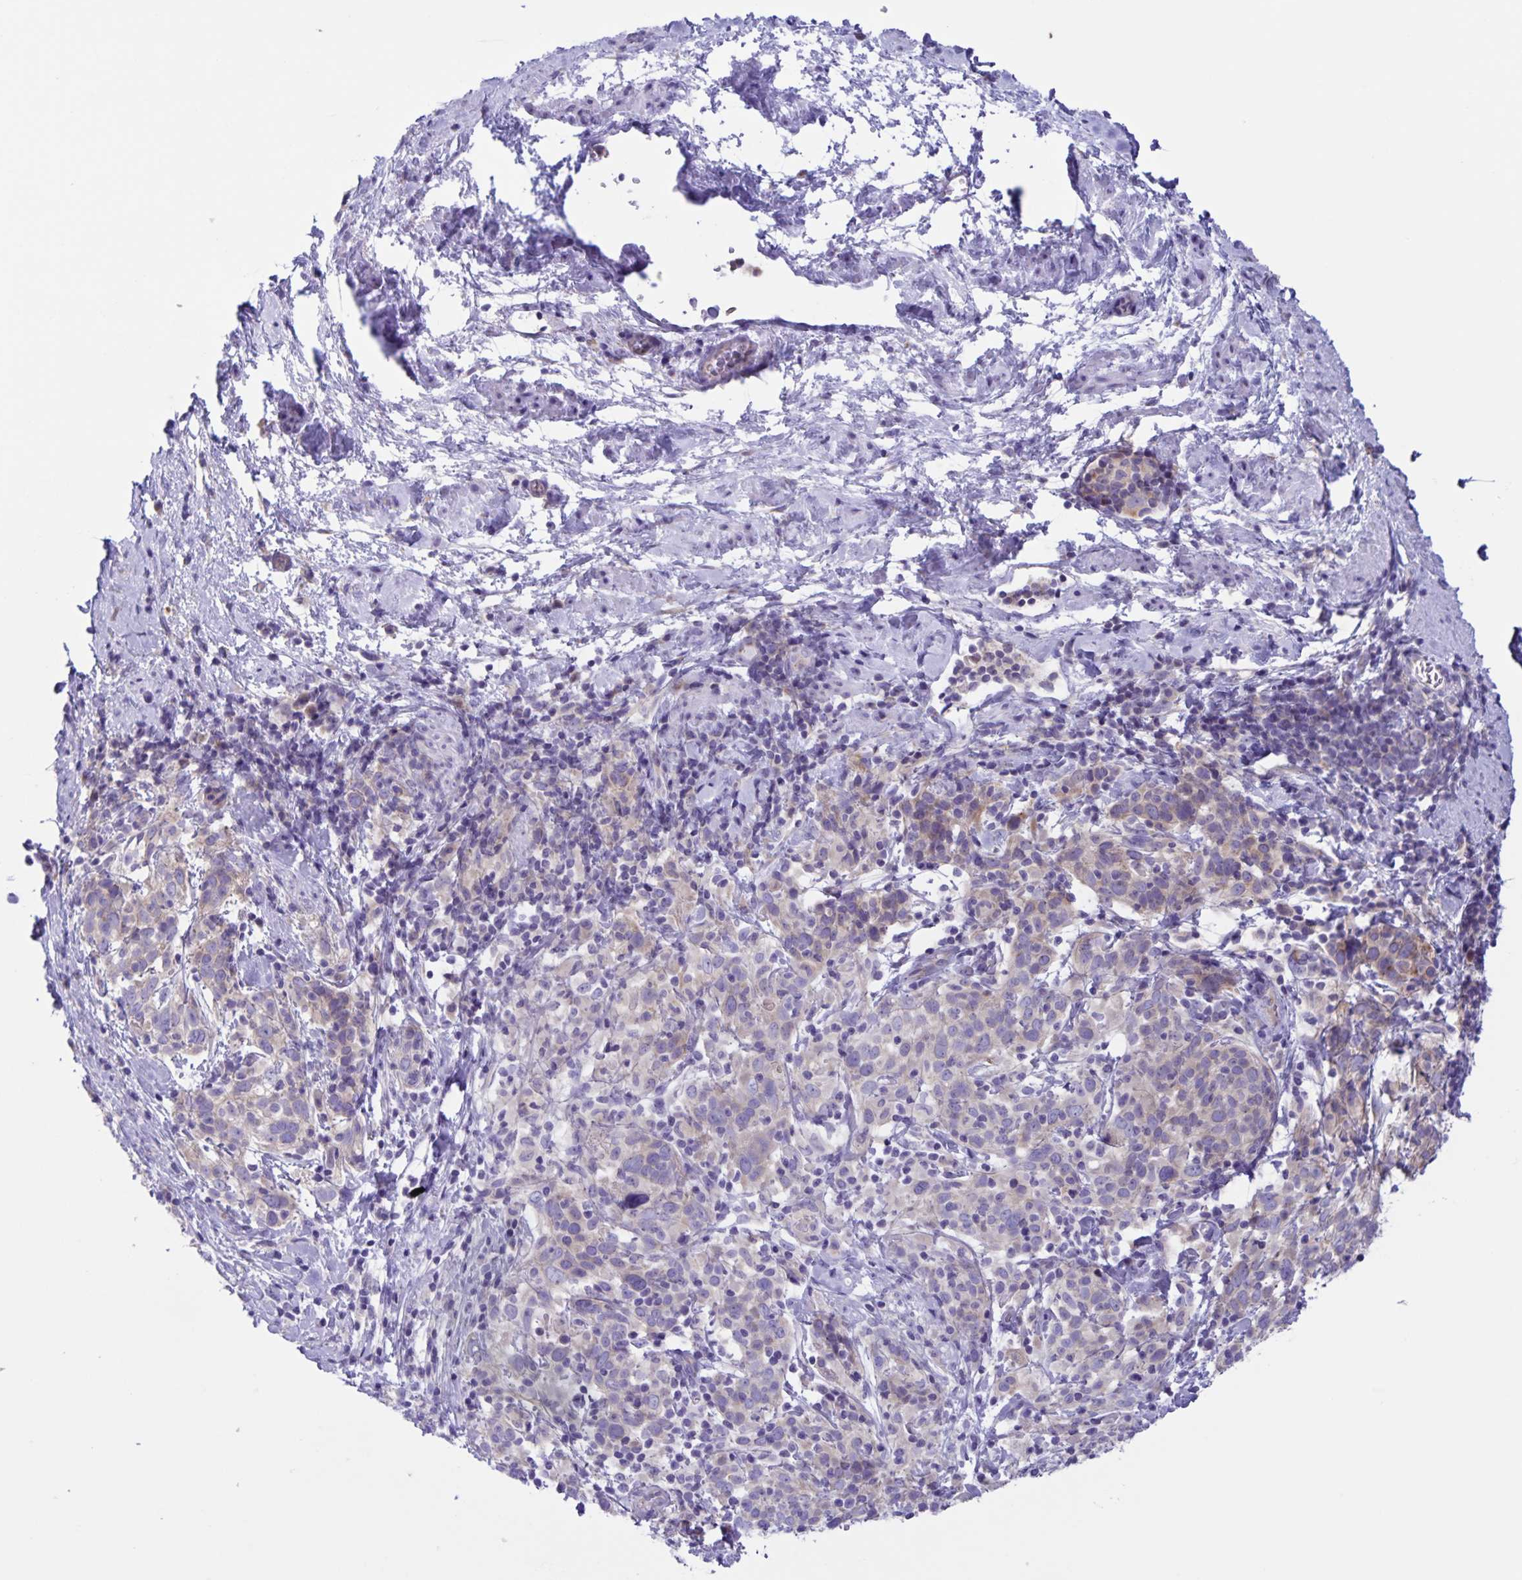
{"staining": {"intensity": "weak", "quantity": "<25%", "location": "cytoplasmic/membranous"}, "tissue": "cervical cancer", "cell_type": "Tumor cells", "image_type": "cancer", "snomed": [{"axis": "morphology", "description": "Squamous cell carcinoma, NOS"}, {"axis": "topography", "description": "Cervix"}], "caption": "Immunohistochemistry (IHC) image of squamous cell carcinoma (cervical) stained for a protein (brown), which demonstrates no staining in tumor cells. (Immunohistochemistry (IHC), brightfield microscopy, high magnification).", "gene": "CAPSL", "patient": {"sex": "female", "age": 61}}